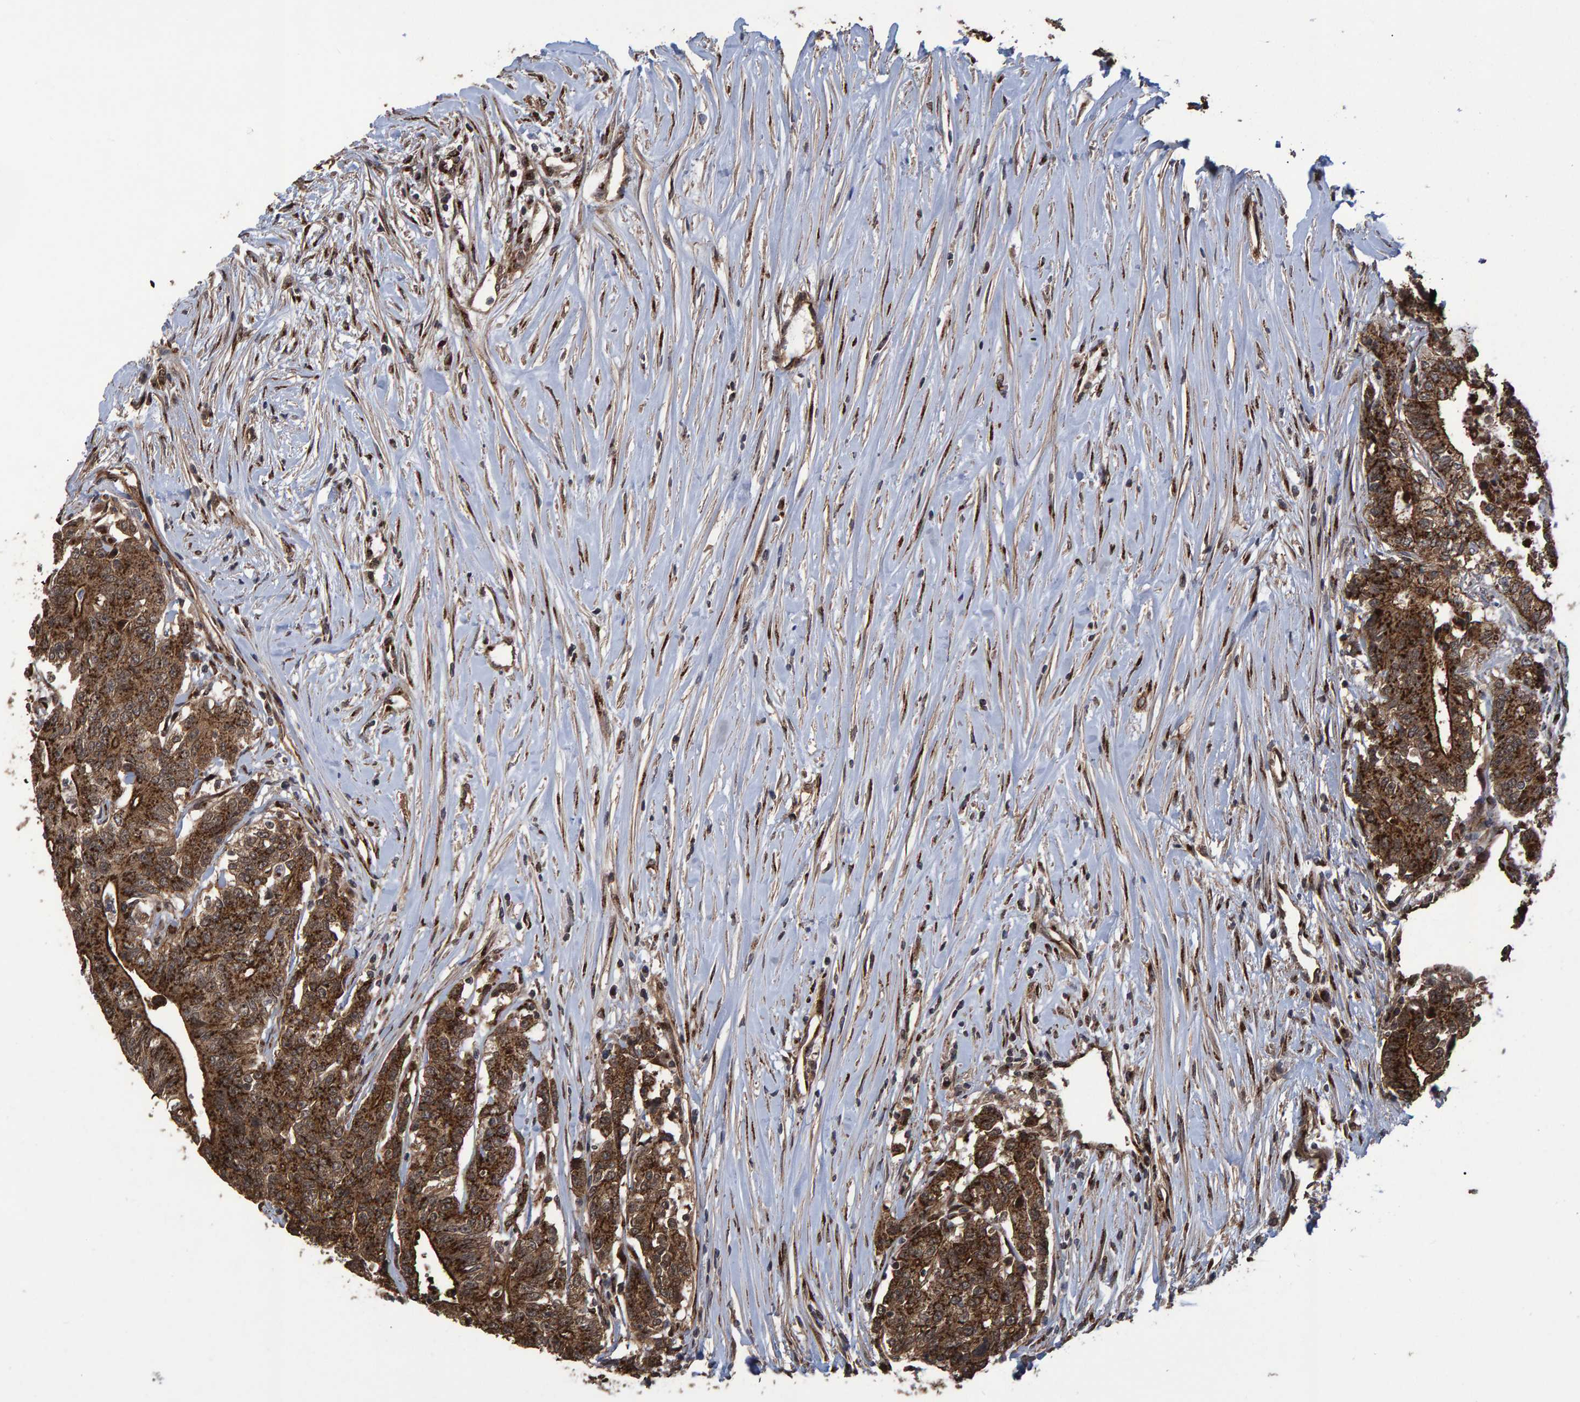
{"staining": {"intensity": "strong", "quantity": ">75%", "location": "cytoplasmic/membranous"}, "tissue": "colorectal cancer", "cell_type": "Tumor cells", "image_type": "cancer", "snomed": [{"axis": "morphology", "description": "Adenocarcinoma, NOS"}, {"axis": "topography", "description": "Colon"}], "caption": "The histopathology image reveals immunohistochemical staining of adenocarcinoma (colorectal). There is strong cytoplasmic/membranous positivity is identified in approximately >75% of tumor cells. The protein of interest is stained brown, and the nuclei are stained in blue (DAB IHC with brightfield microscopy, high magnification).", "gene": "TRIM68", "patient": {"sex": "female", "age": 77}}